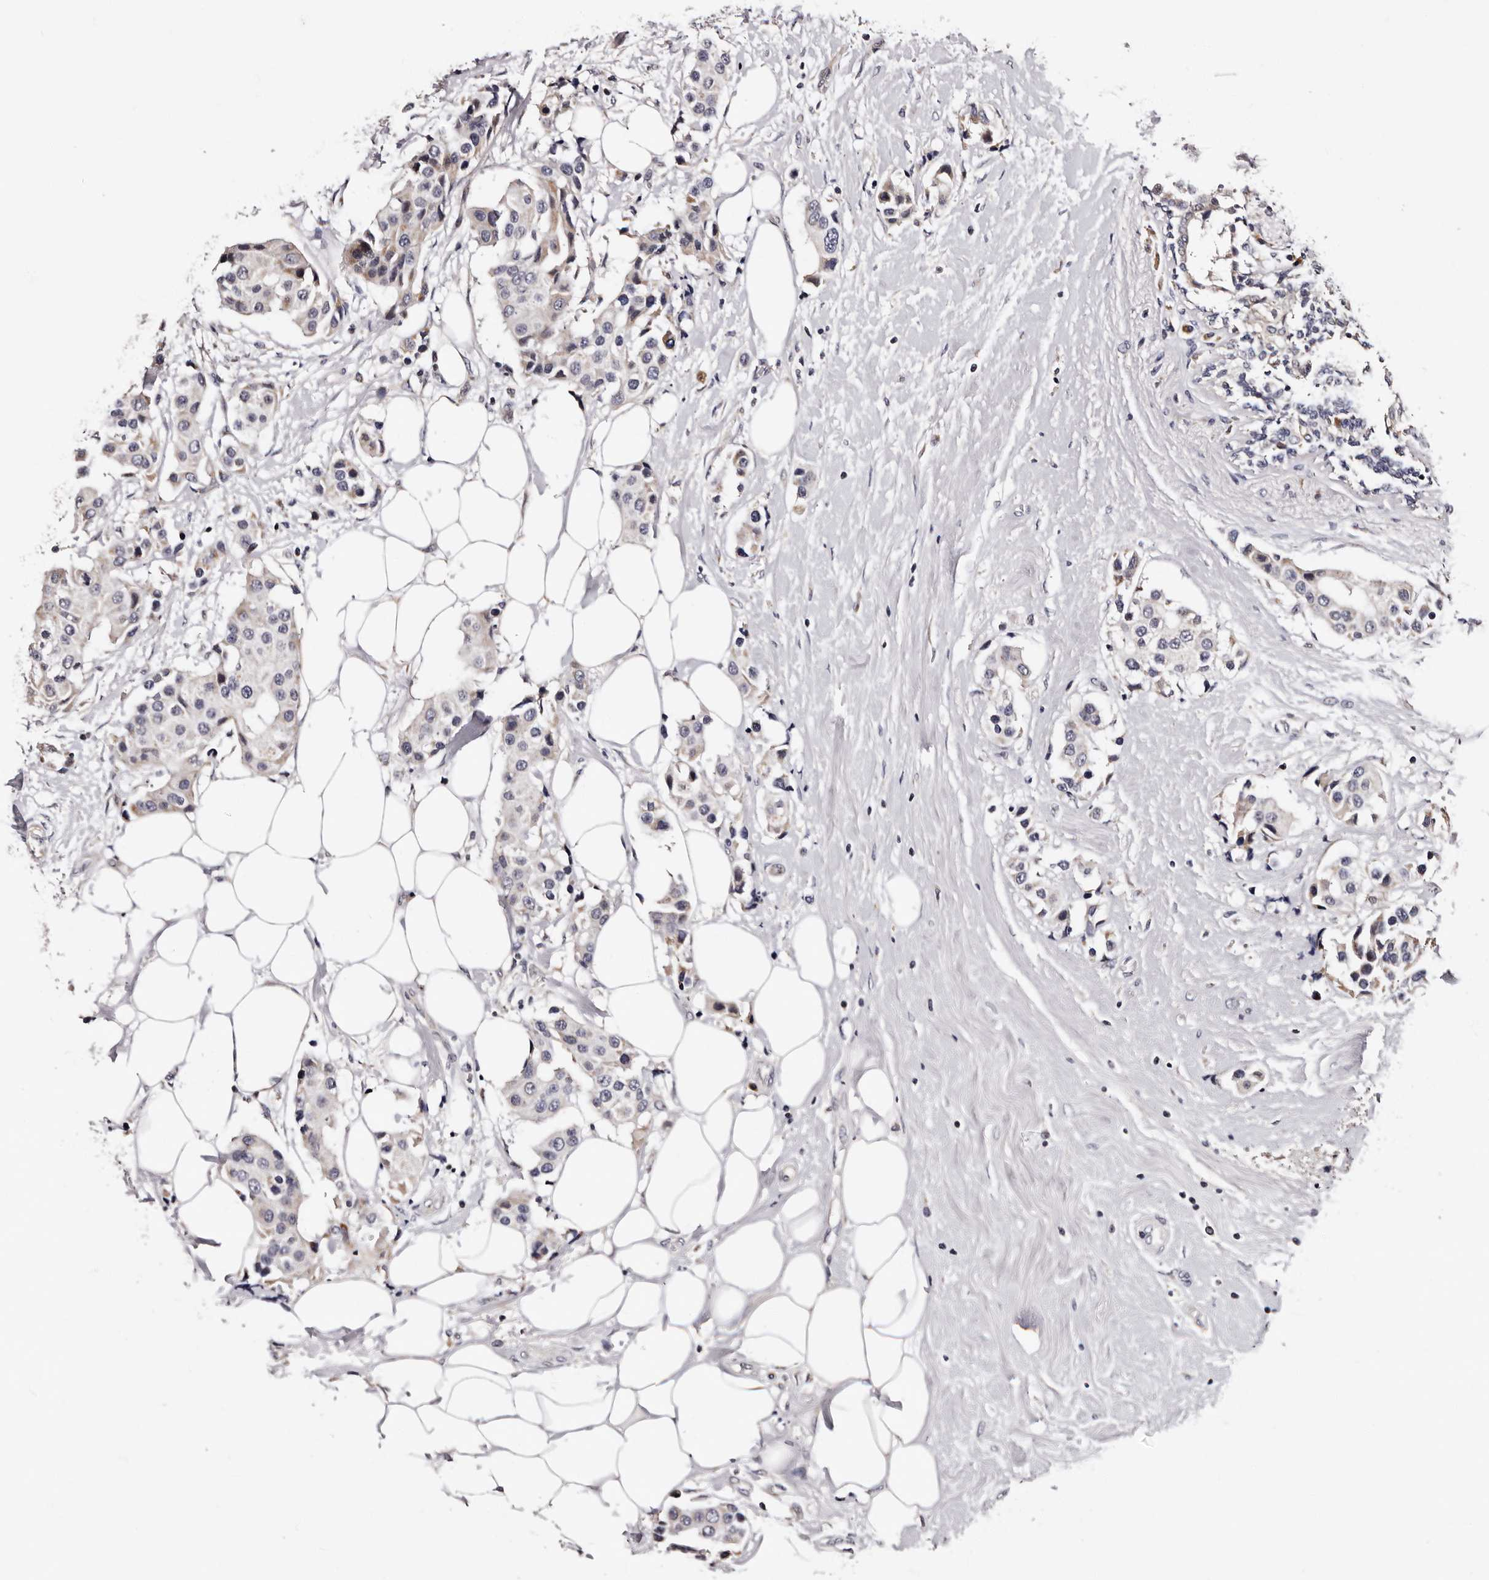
{"staining": {"intensity": "weak", "quantity": "<25%", "location": "cytoplasmic/membranous"}, "tissue": "breast cancer", "cell_type": "Tumor cells", "image_type": "cancer", "snomed": [{"axis": "morphology", "description": "Normal tissue, NOS"}, {"axis": "morphology", "description": "Duct carcinoma"}, {"axis": "topography", "description": "Breast"}], "caption": "The immunohistochemistry image has no significant staining in tumor cells of breast cancer tissue.", "gene": "TAF4B", "patient": {"sex": "female", "age": 39}}